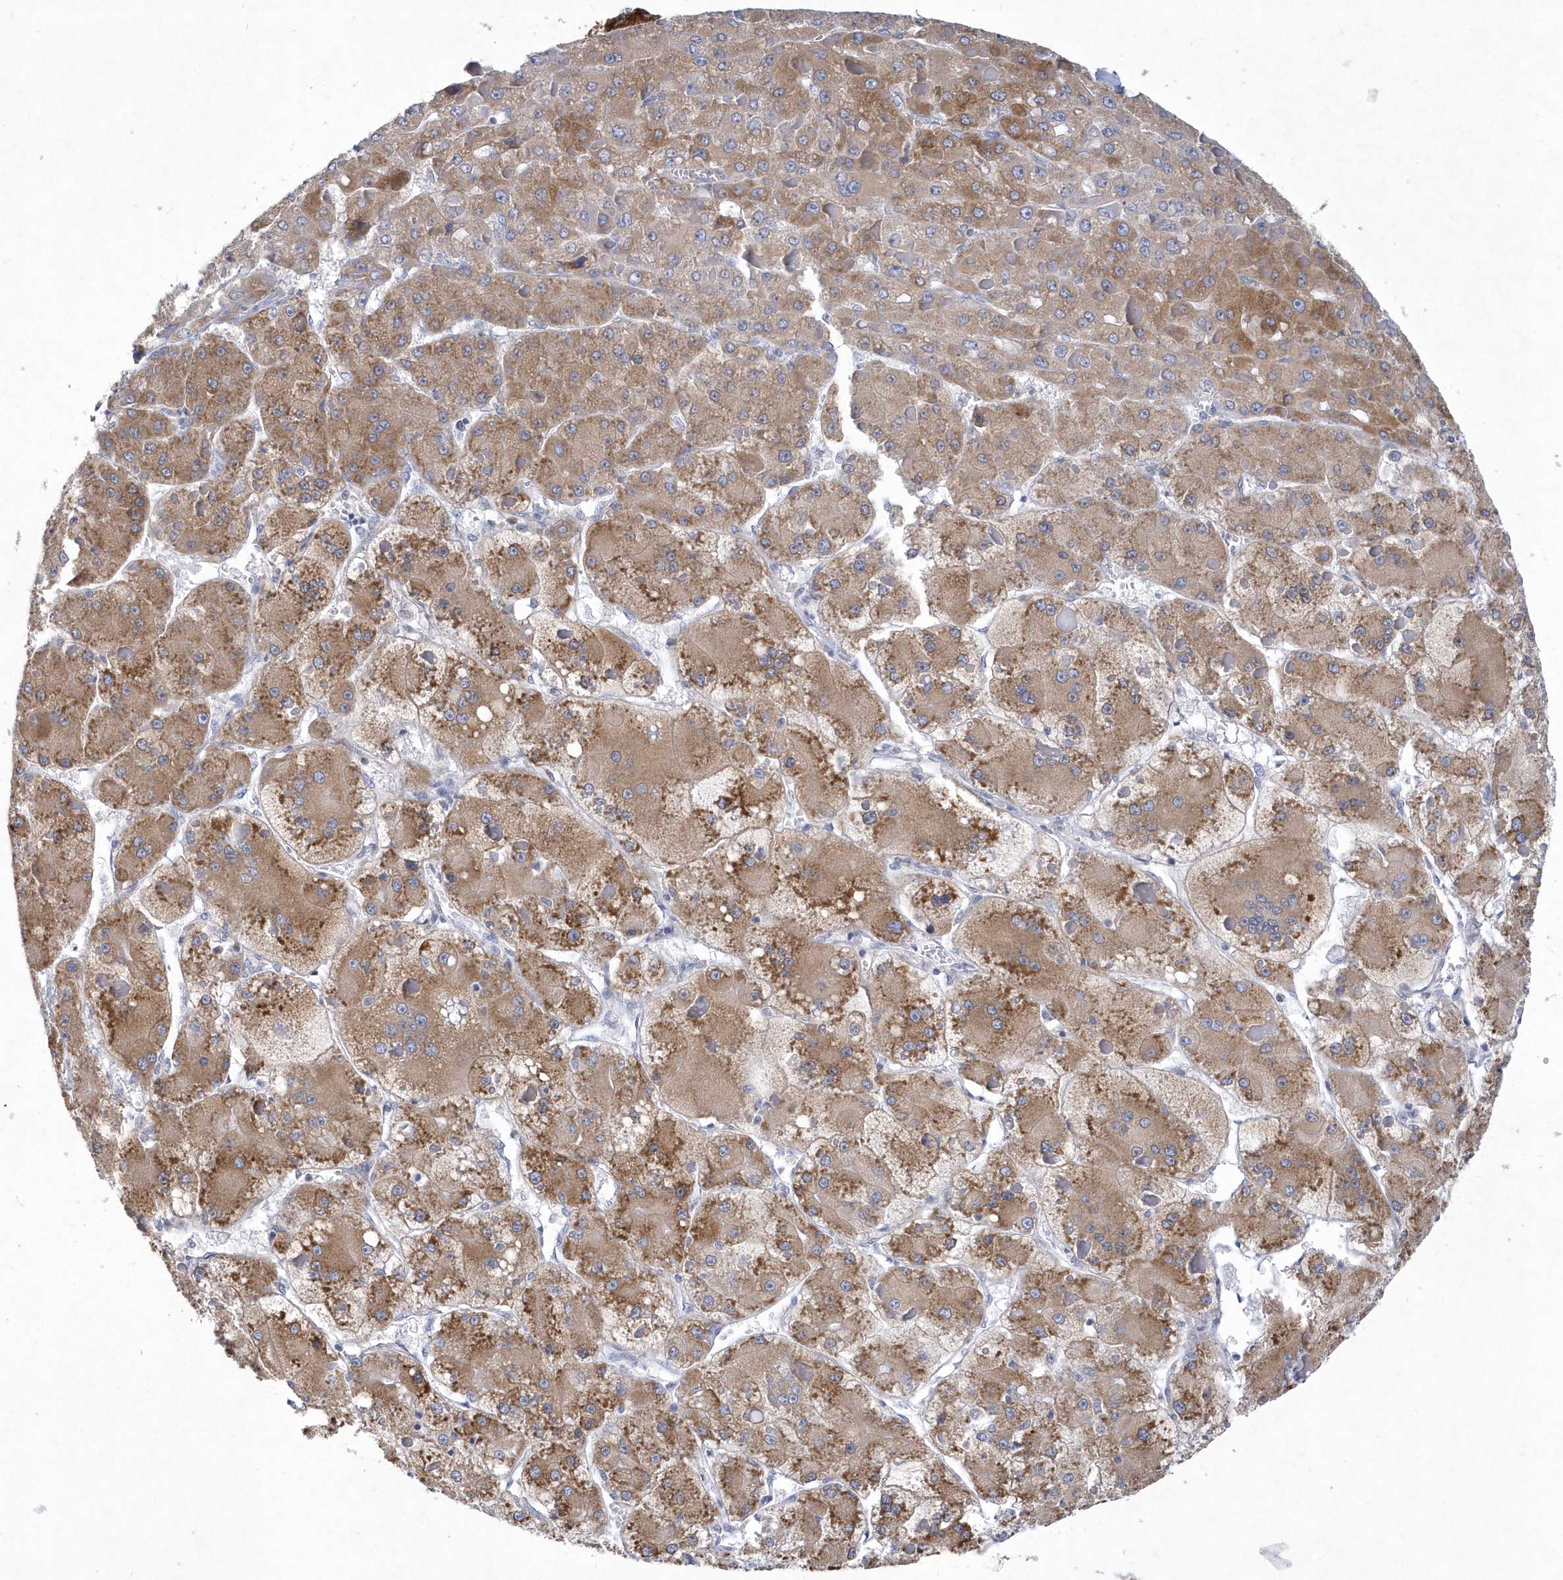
{"staining": {"intensity": "moderate", "quantity": ">75%", "location": "cytoplasmic/membranous"}, "tissue": "liver cancer", "cell_type": "Tumor cells", "image_type": "cancer", "snomed": [{"axis": "morphology", "description": "Carcinoma, Hepatocellular, NOS"}, {"axis": "topography", "description": "Liver"}], "caption": "Liver cancer was stained to show a protein in brown. There is medium levels of moderate cytoplasmic/membranous staining in approximately >75% of tumor cells.", "gene": "DGAT1", "patient": {"sex": "female", "age": 73}}